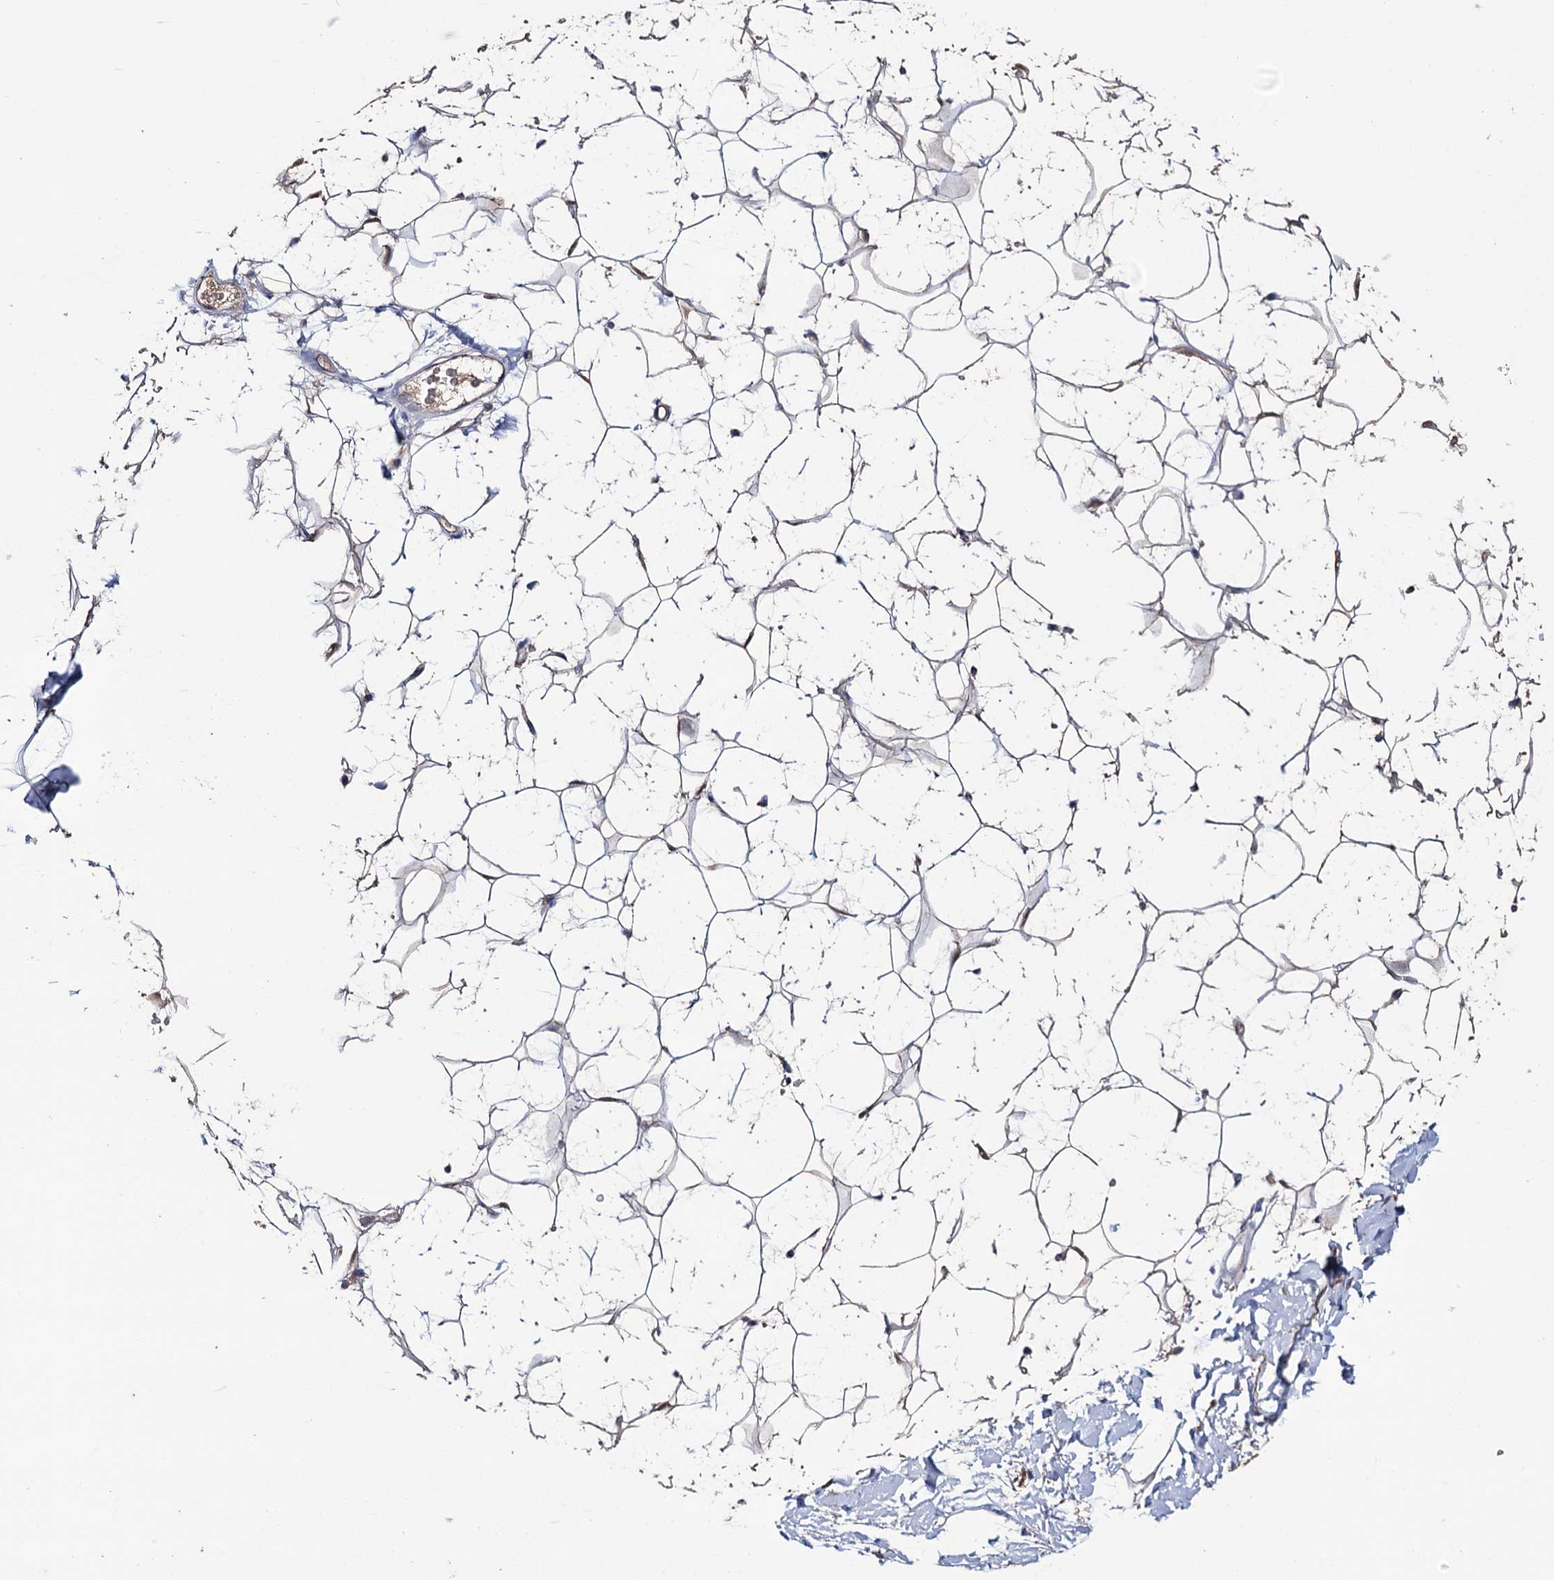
{"staining": {"intensity": "negative", "quantity": "none", "location": "none"}, "tissue": "adipose tissue", "cell_type": "Adipocytes", "image_type": "normal", "snomed": [{"axis": "morphology", "description": "Normal tissue, NOS"}, {"axis": "topography", "description": "Breast"}], "caption": "A high-resolution histopathology image shows immunohistochemistry staining of unremarkable adipose tissue, which exhibits no significant positivity in adipocytes. The staining was performed using DAB (3,3'-diaminobenzidine) to visualize the protein expression in brown, while the nuclei were stained in blue with hematoxylin (Magnification: 20x).", "gene": "EPB41L5", "patient": {"sex": "female", "age": 26}}